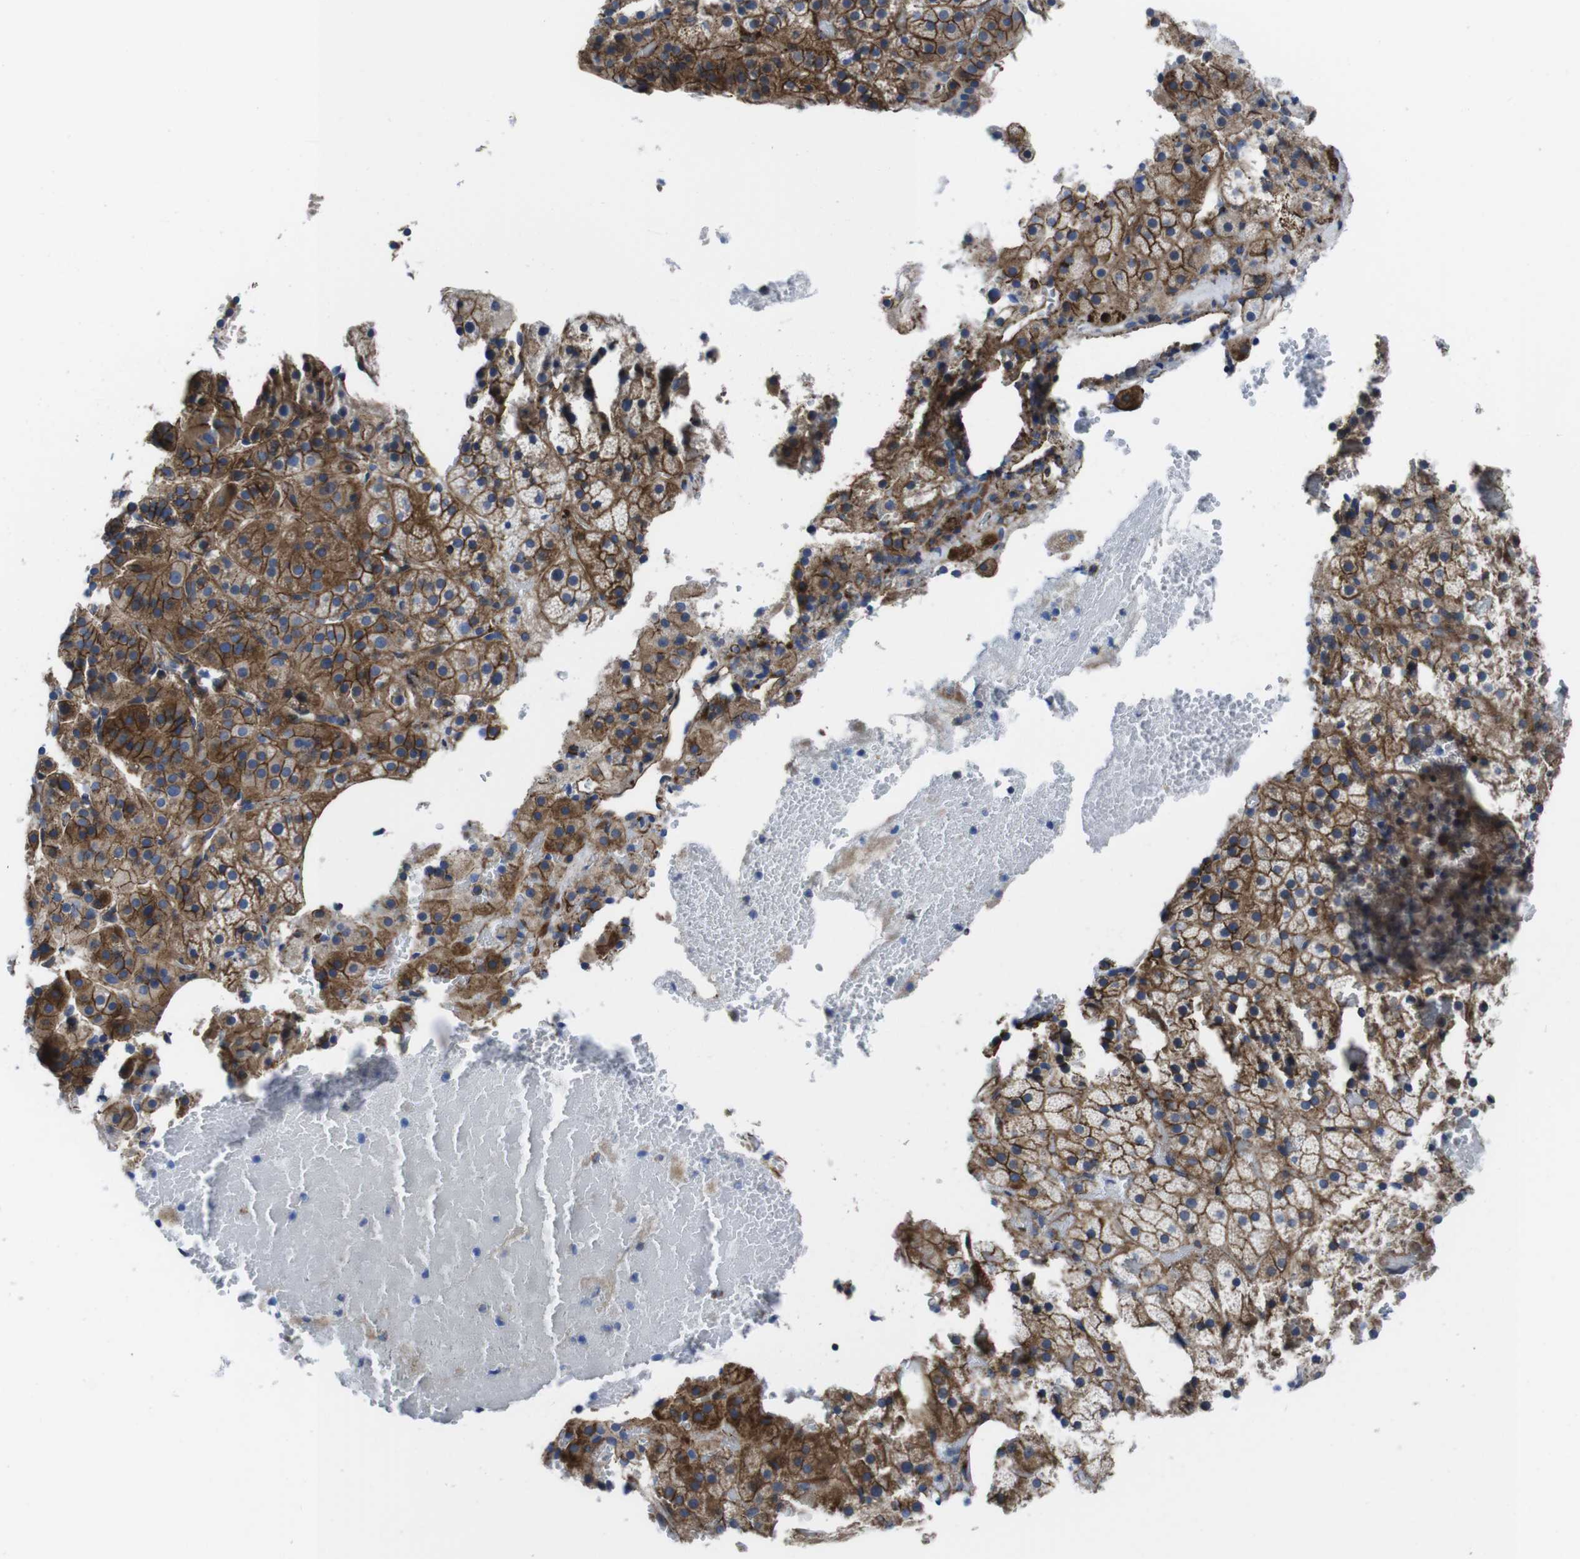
{"staining": {"intensity": "moderate", "quantity": ">75%", "location": "cytoplasmic/membranous"}, "tissue": "adrenal gland", "cell_type": "Glandular cells", "image_type": "normal", "snomed": [{"axis": "morphology", "description": "Normal tissue, NOS"}, {"axis": "topography", "description": "Adrenal gland"}], "caption": "IHC photomicrograph of benign human adrenal gland stained for a protein (brown), which displays medium levels of moderate cytoplasmic/membranous staining in approximately >75% of glandular cells.", "gene": "NUMB", "patient": {"sex": "female", "age": 59}}